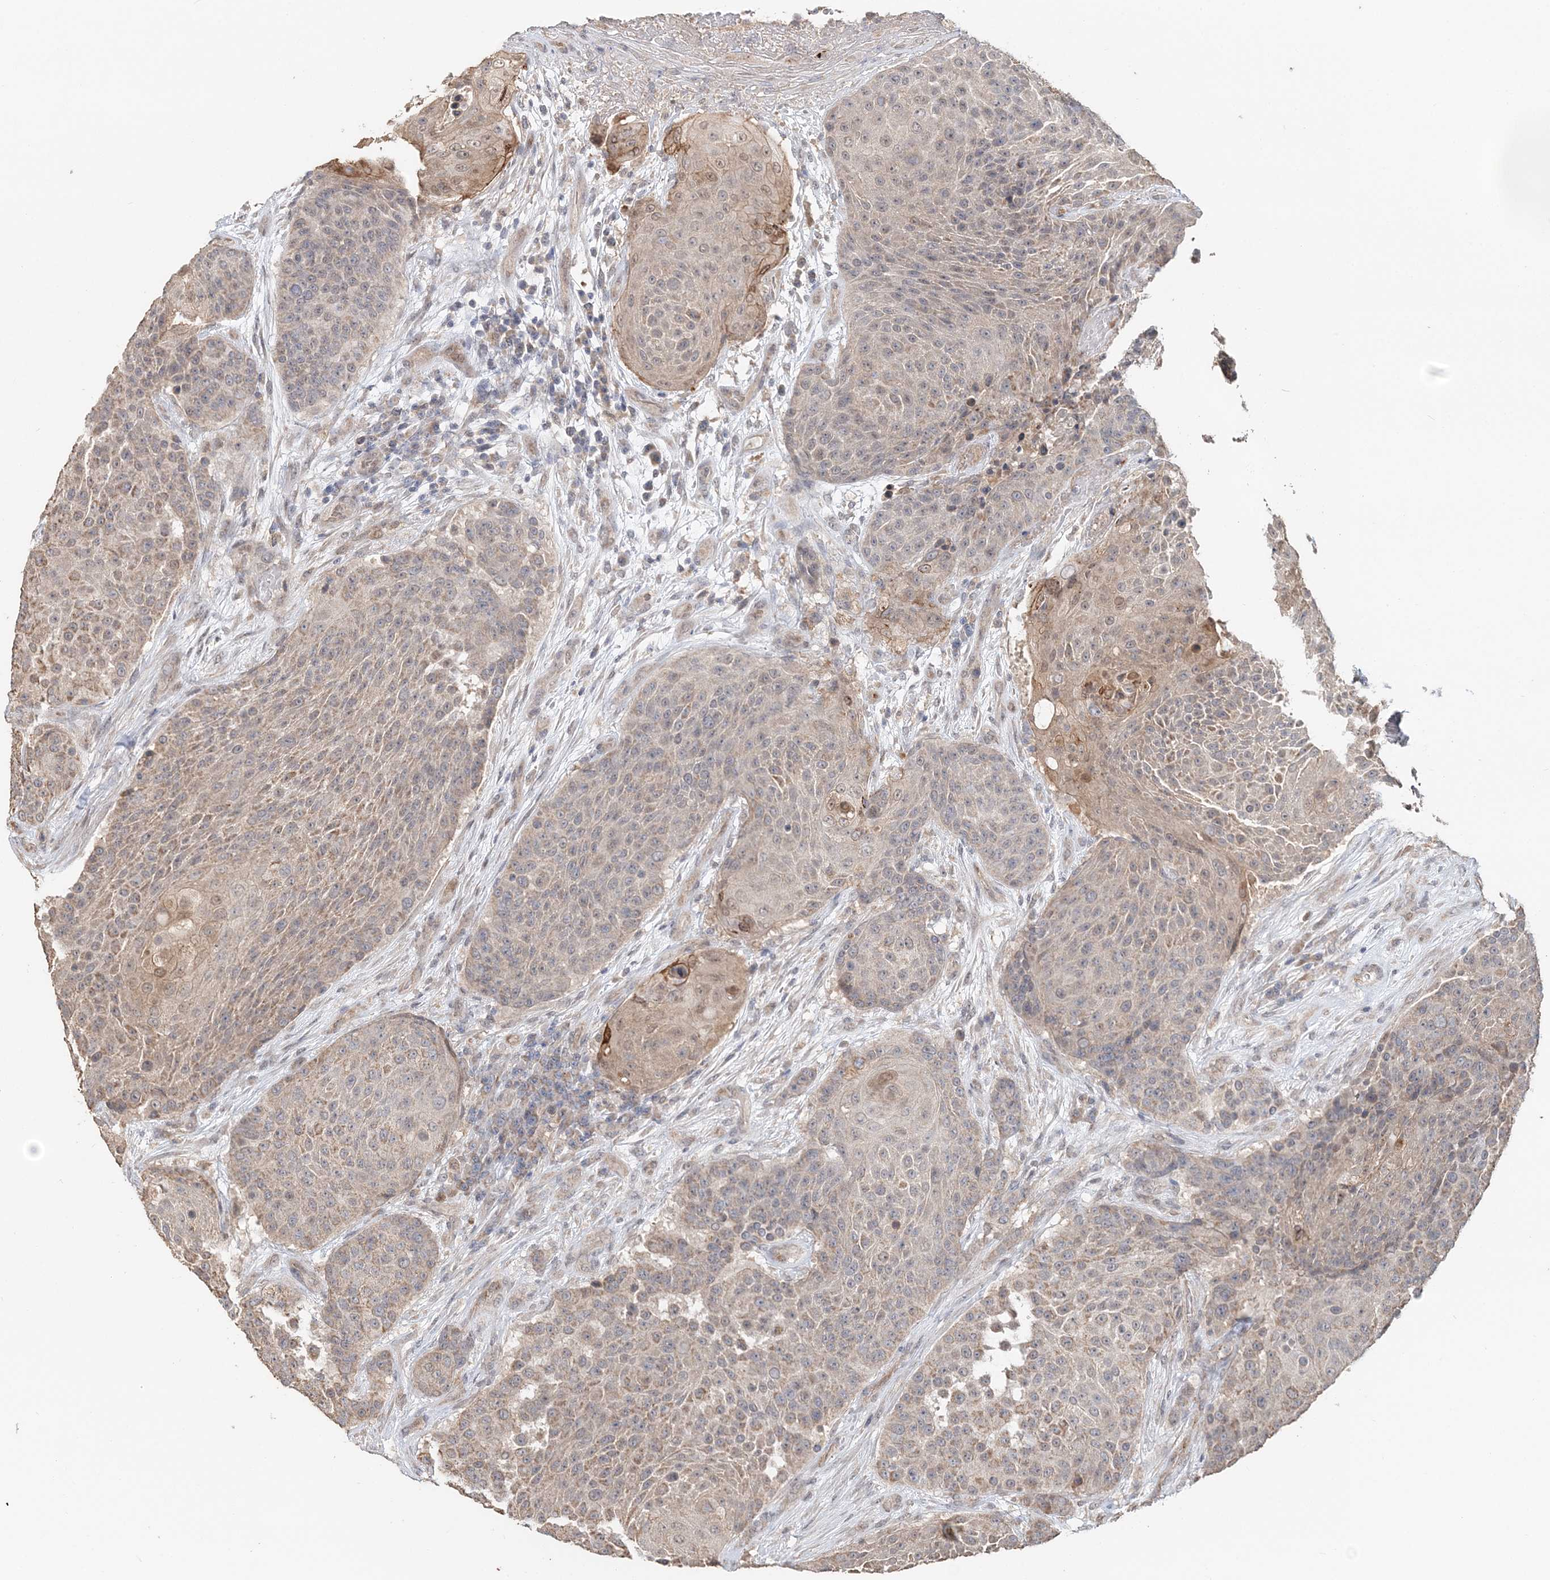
{"staining": {"intensity": "weak", "quantity": ">75%", "location": "cytoplasmic/membranous"}, "tissue": "urothelial cancer", "cell_type": "Tumor cells", "image_type": "cancer", "snomed": [{"axis": "morphology", "description": "Urothelial carcinoma, High grade"}, {"axis": "topography", "description": "Urinary bladder"}], "caption": "Weak cytoplasmic/membranous protein expression is appreciated in approximately >75% of tumor cells in urothelial cancer. Ihc stains the protein of interest in brown and the nuclei are stained blue.", "gene": "FBXO38", "patient": {"sex": "female", "age": 63}}